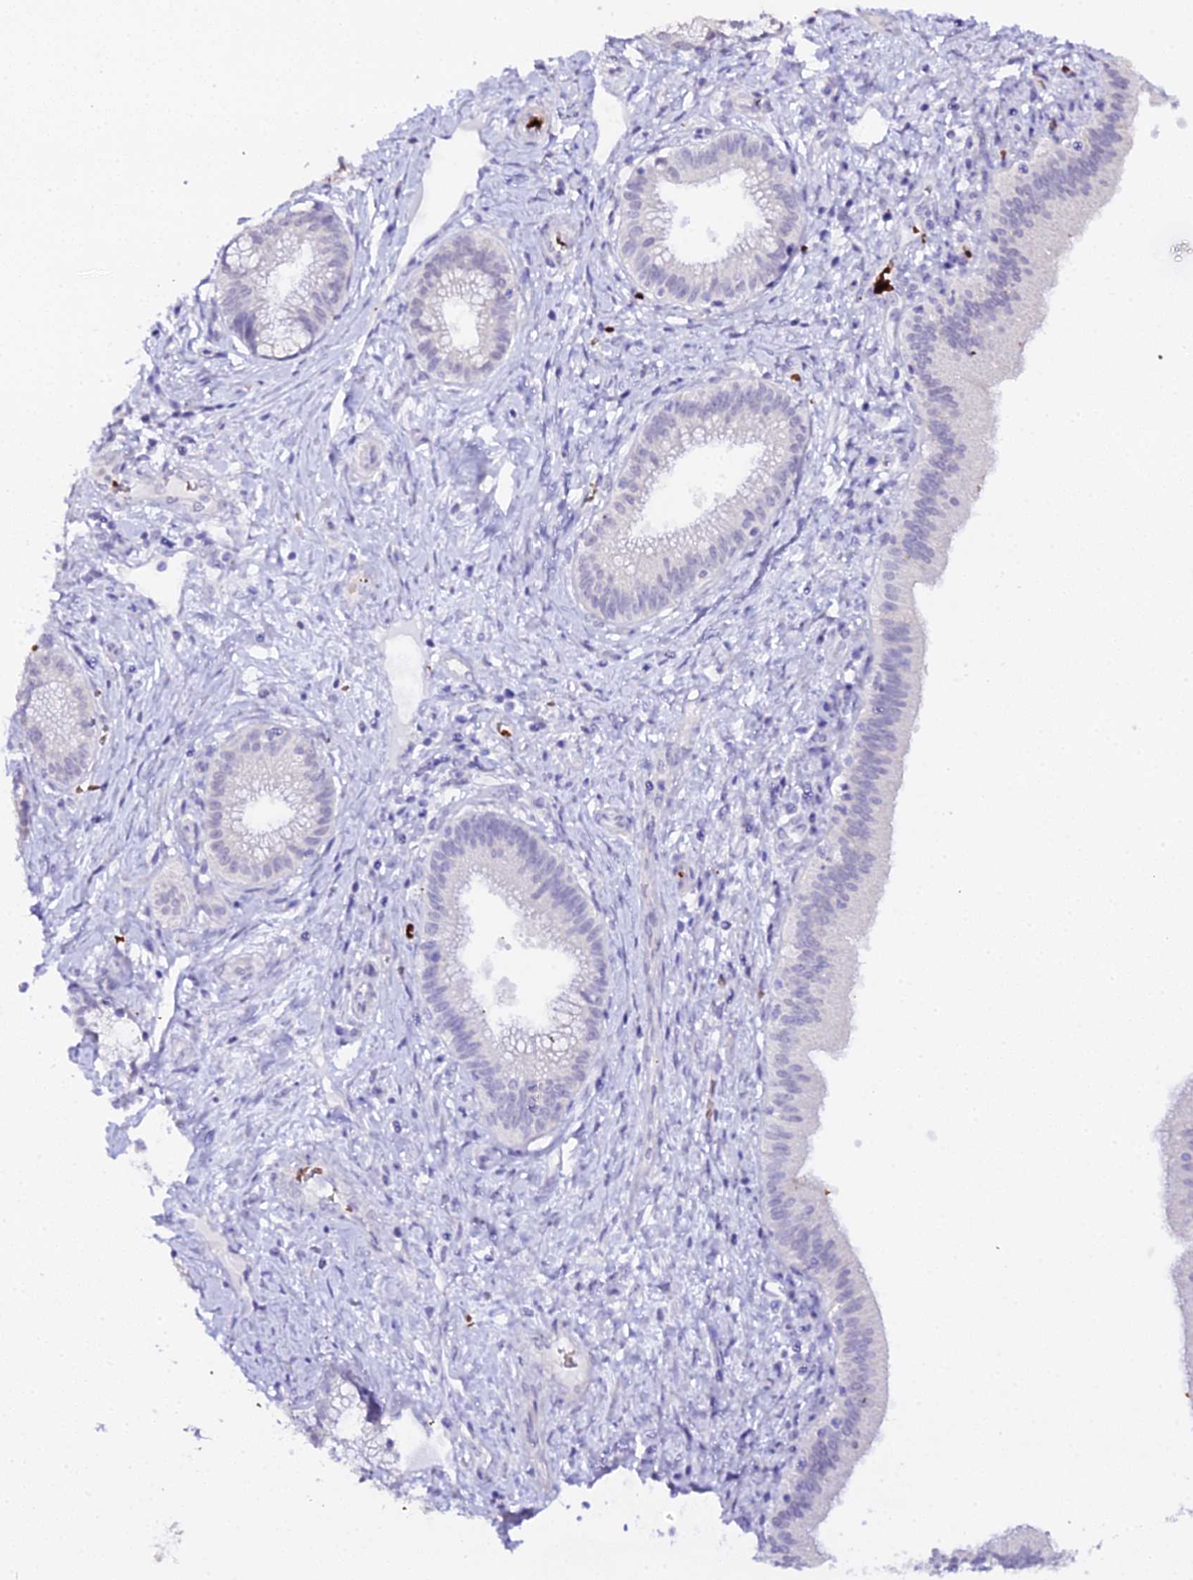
{"staining": {"intensity": "negative", "quantity": "none", "location": "none"}, "tissue": "pancreatic cancer", "cell_type": "Tumor cells", "image_type": "cancer", "snomed": [{"axis": "morphology", "description": "Adenocarcinoma, NOS"}, {"axis": "topography", "description": "Pancreas"}], "caption": "Micrograph shows no significant protein staining in tumor cells of pancreatic cancer. (Brightfield microscopy of DAB (3,3'-diaminobenzidine) immunohistochemistry (IHC) at high magnification).", "gene": "CFAP45", "patient": {"sex": "male", "age": 72}}